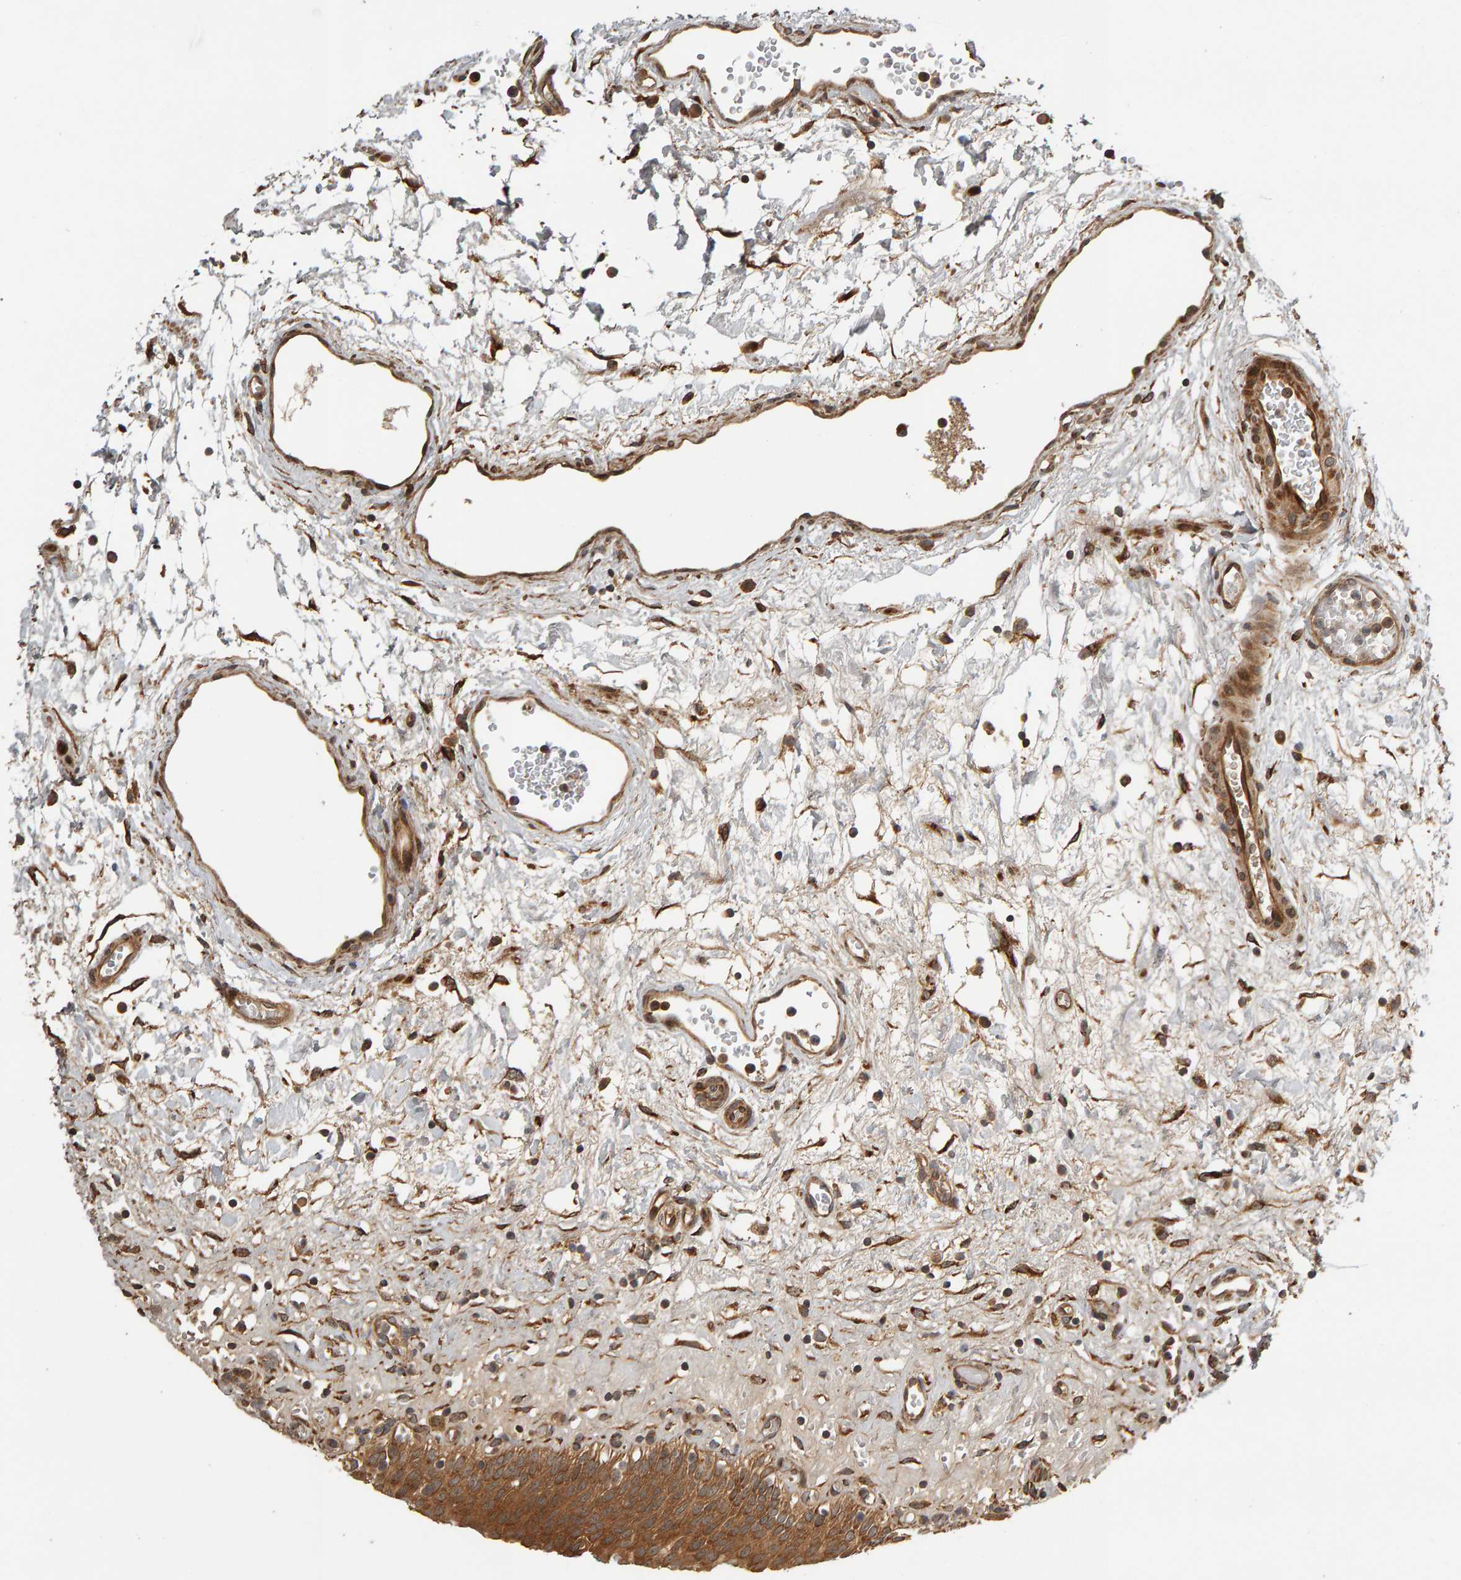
{"staining": {"intensity": "moderate", "quantity": ">75%", "location": "cytoplasmic/membranous"}, "tissue": "urinary bladder", "cell_type": "Urothelial cells", "image_type": "normal", "snomed": [{"axis": "morphology", "description": "Urothelial carcinoma, High grade"}, {"axis": "topography", "description": "Urinary bladder"}], "caption": "Urothelial cells demonstrate medium levels of moderate cytoplasmic/membranous staining in about >75% of cells in benign urinary bladder. The staining was performed using DAB (3,3'-diaminobenzidine), with brown indicating positive protein expression. Nuclei are stained blue with hematoxylin.", "gene": "ZFAND1", "patient": {"sex": "male", "age": 46}}